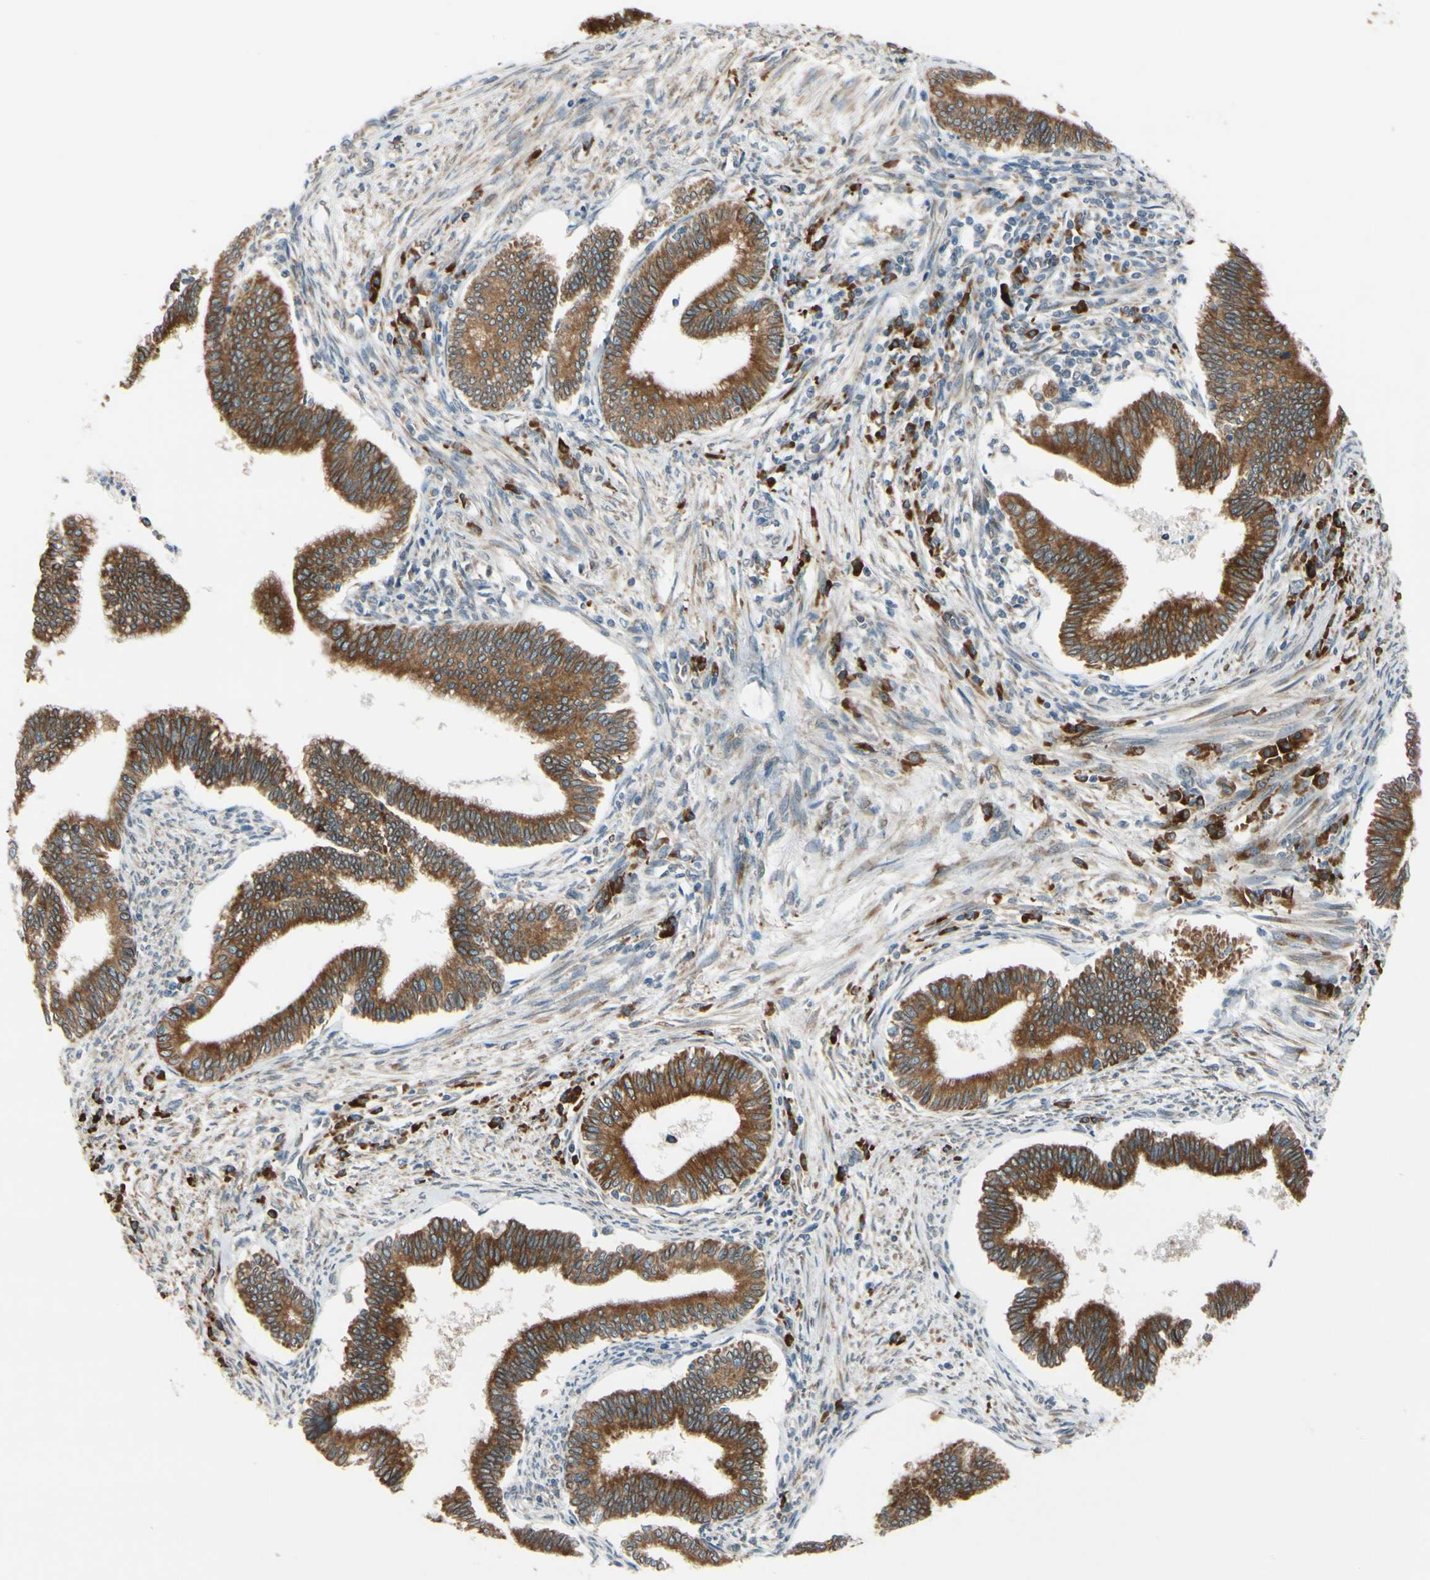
{"staining": {"intensity": "strong", "quantity": ">75%", "location": "cytoplasmic/membranous"}, "tissue": "cervical cancer", "cell_type": "Tumor cells", "image_type": "cancer", "snomed": [{"axis": "morphology", "description": "Adenocarcinoma, NOS"}, {"axis": "topography", "description": "Cervix"}], "caption": "A high-resolution histopathology image shows IHC staining of cervical adenocarcinoma, which displays strong cytoplasmic/membranous expression in approximately >75% of tumor cells. (Brightfield microscopy of DAB IHC at high magnification).", "gene": "RPN2", "patient": {"sex": "female", "age": 36}}